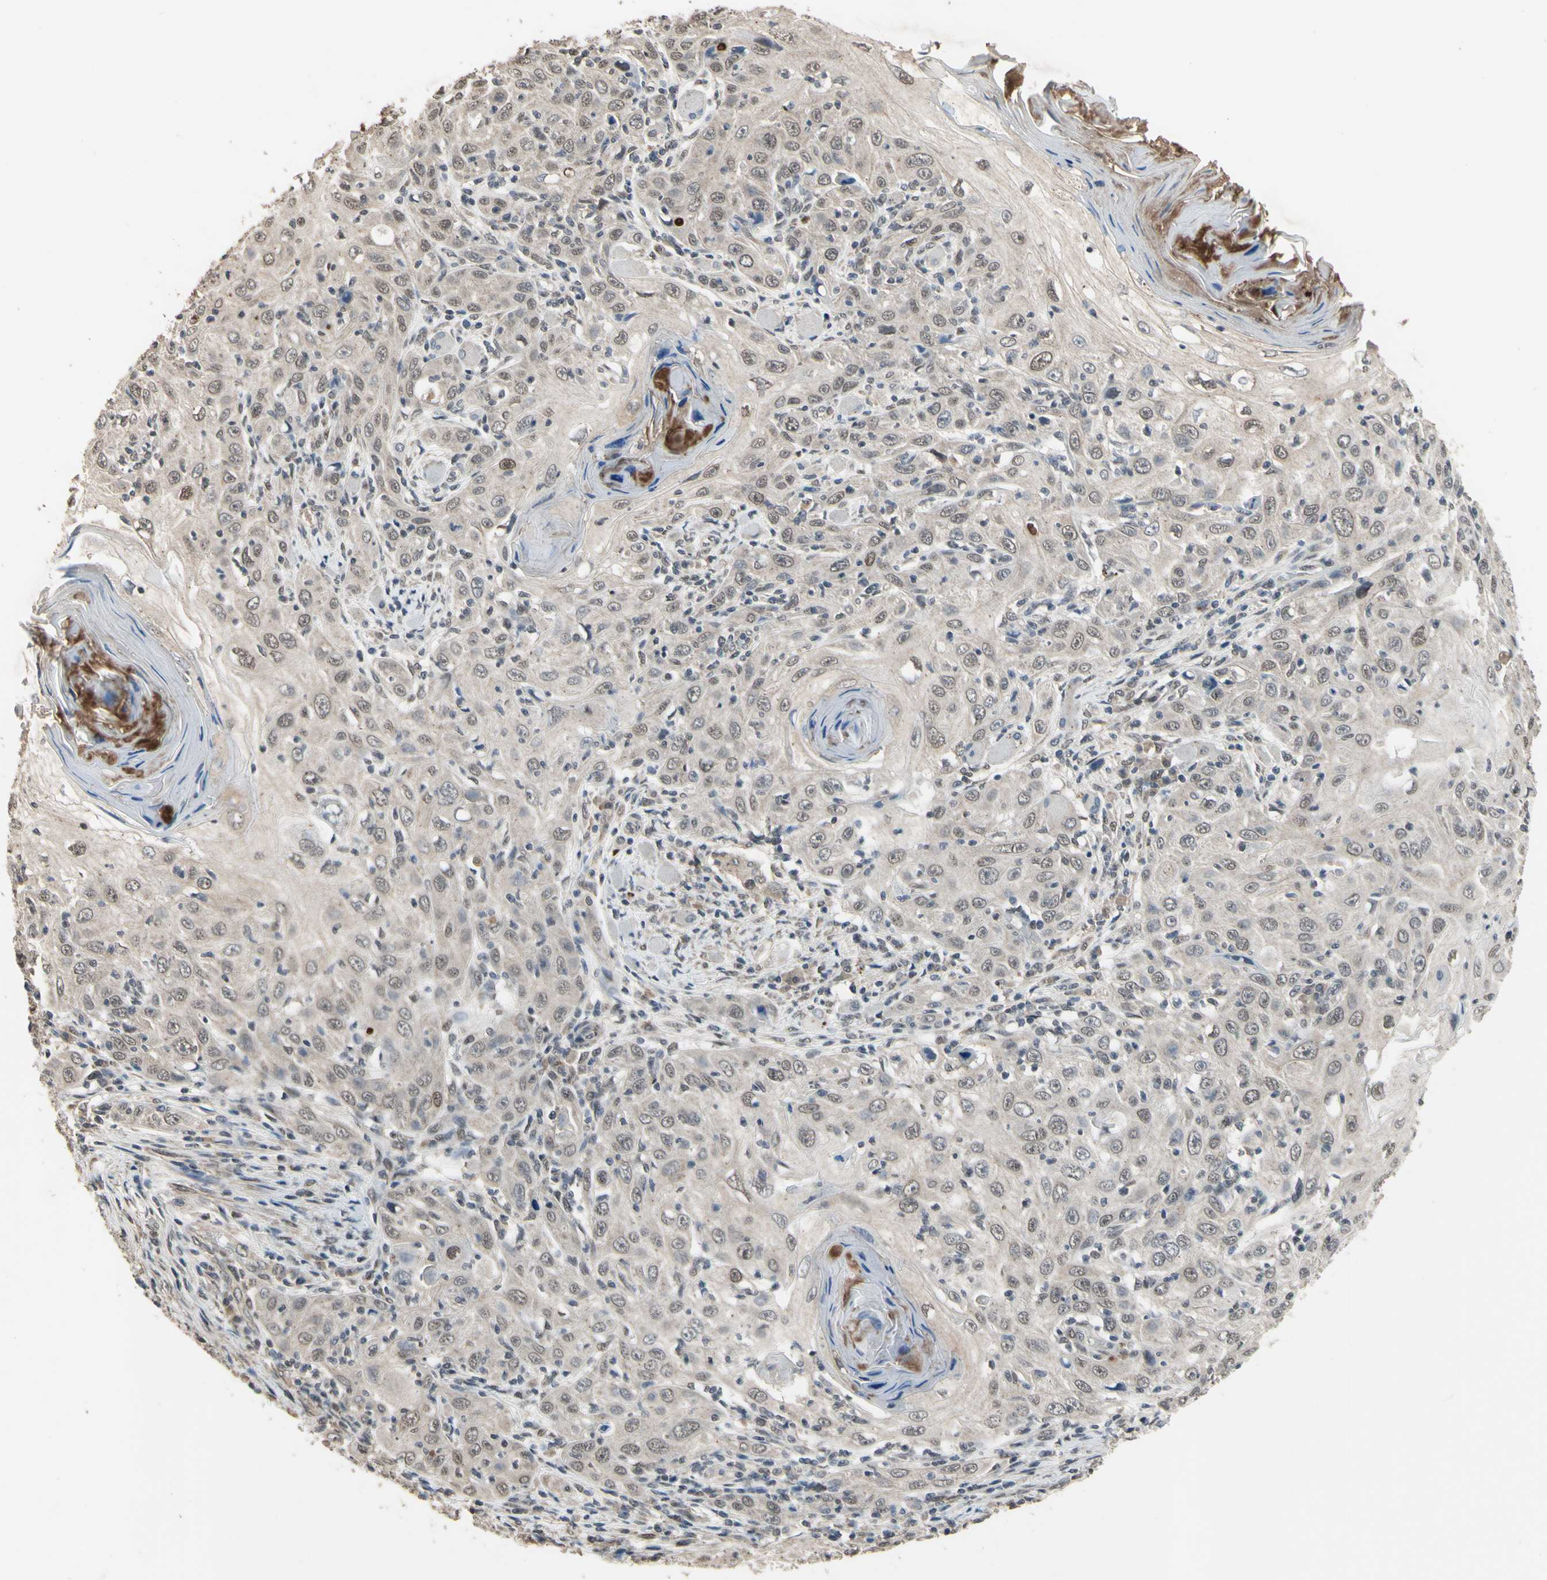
{"staining": {"intensity": "weak", "quantity": ">75%", "location": "nuclear"}, "tissue": "skin cancer", "cell_type": "Tumor cells", "image_type": "cancer", "snomed": [{"axis": "morphology", "description": "Squamous cell carcinoma, NOS"}, {"axis": "topography", "description": "Skin"}], "caption": "Weak nuclear staining is present in approximately >75% of tumor cells in skin cancer (squamous cell carcinoma).", "gene": "ZNF174", "patient": {"sex": "female", "age": 88}}